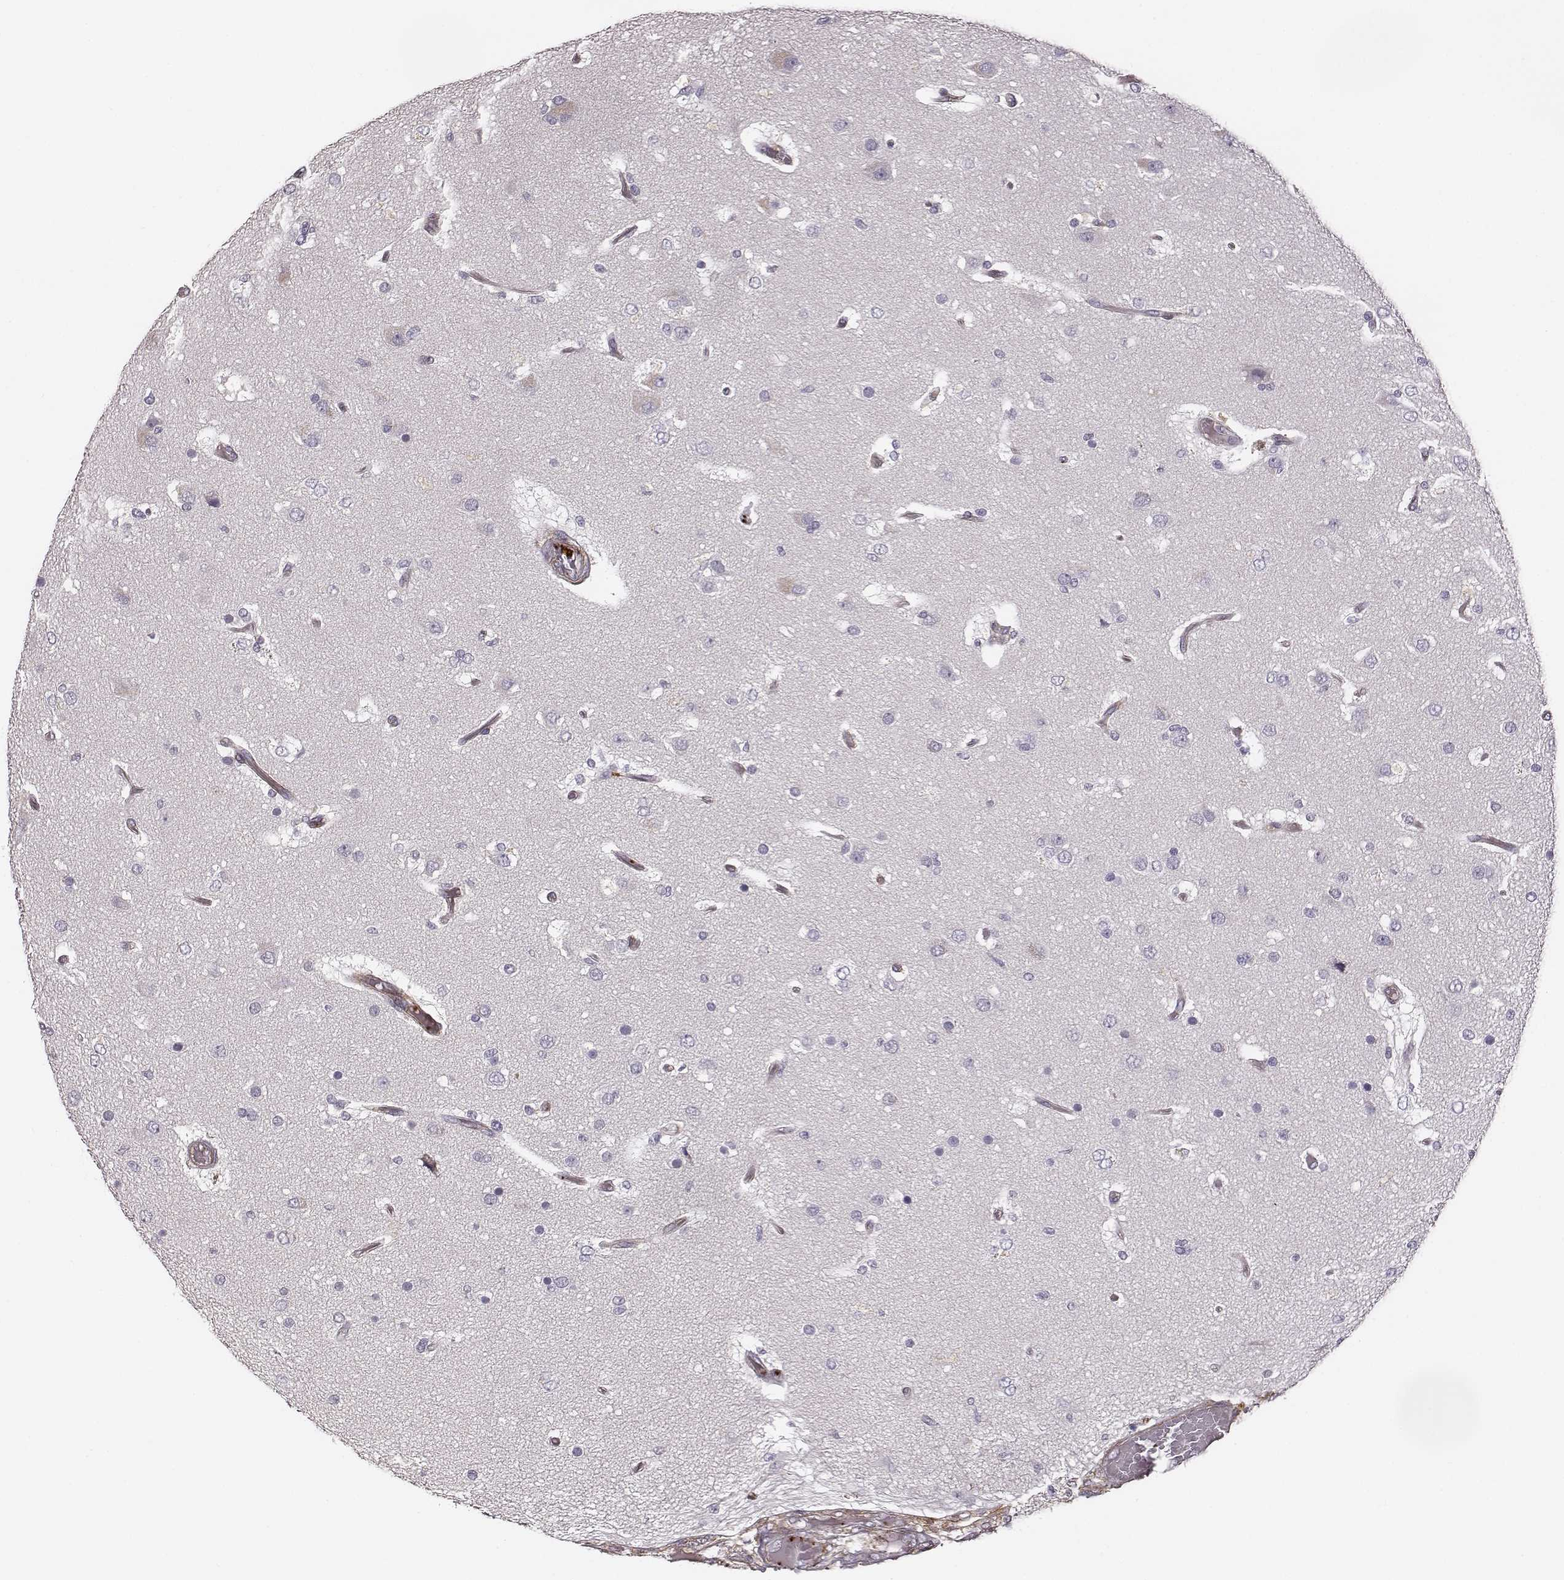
{"staining": {"intensity": "negative", "quantity": "none", "location": "none"}, "tissue": "glioma", "cell_type": "Tumor cells", "image_type": "cancer", "snomed": [{"axis": "morphology", "description": "Glioma, malignant, High grade"}, {"axis": "topography", "description": "Brain"}], "caption": "This image is of malignant glioma (high-grade) stained with IHC to label a protein in brown with the nuclei are counter-stained blue. There is no staining in tumor cells.", "gene": "ZYX", "patient": {"sex": "female", "age": 63}}